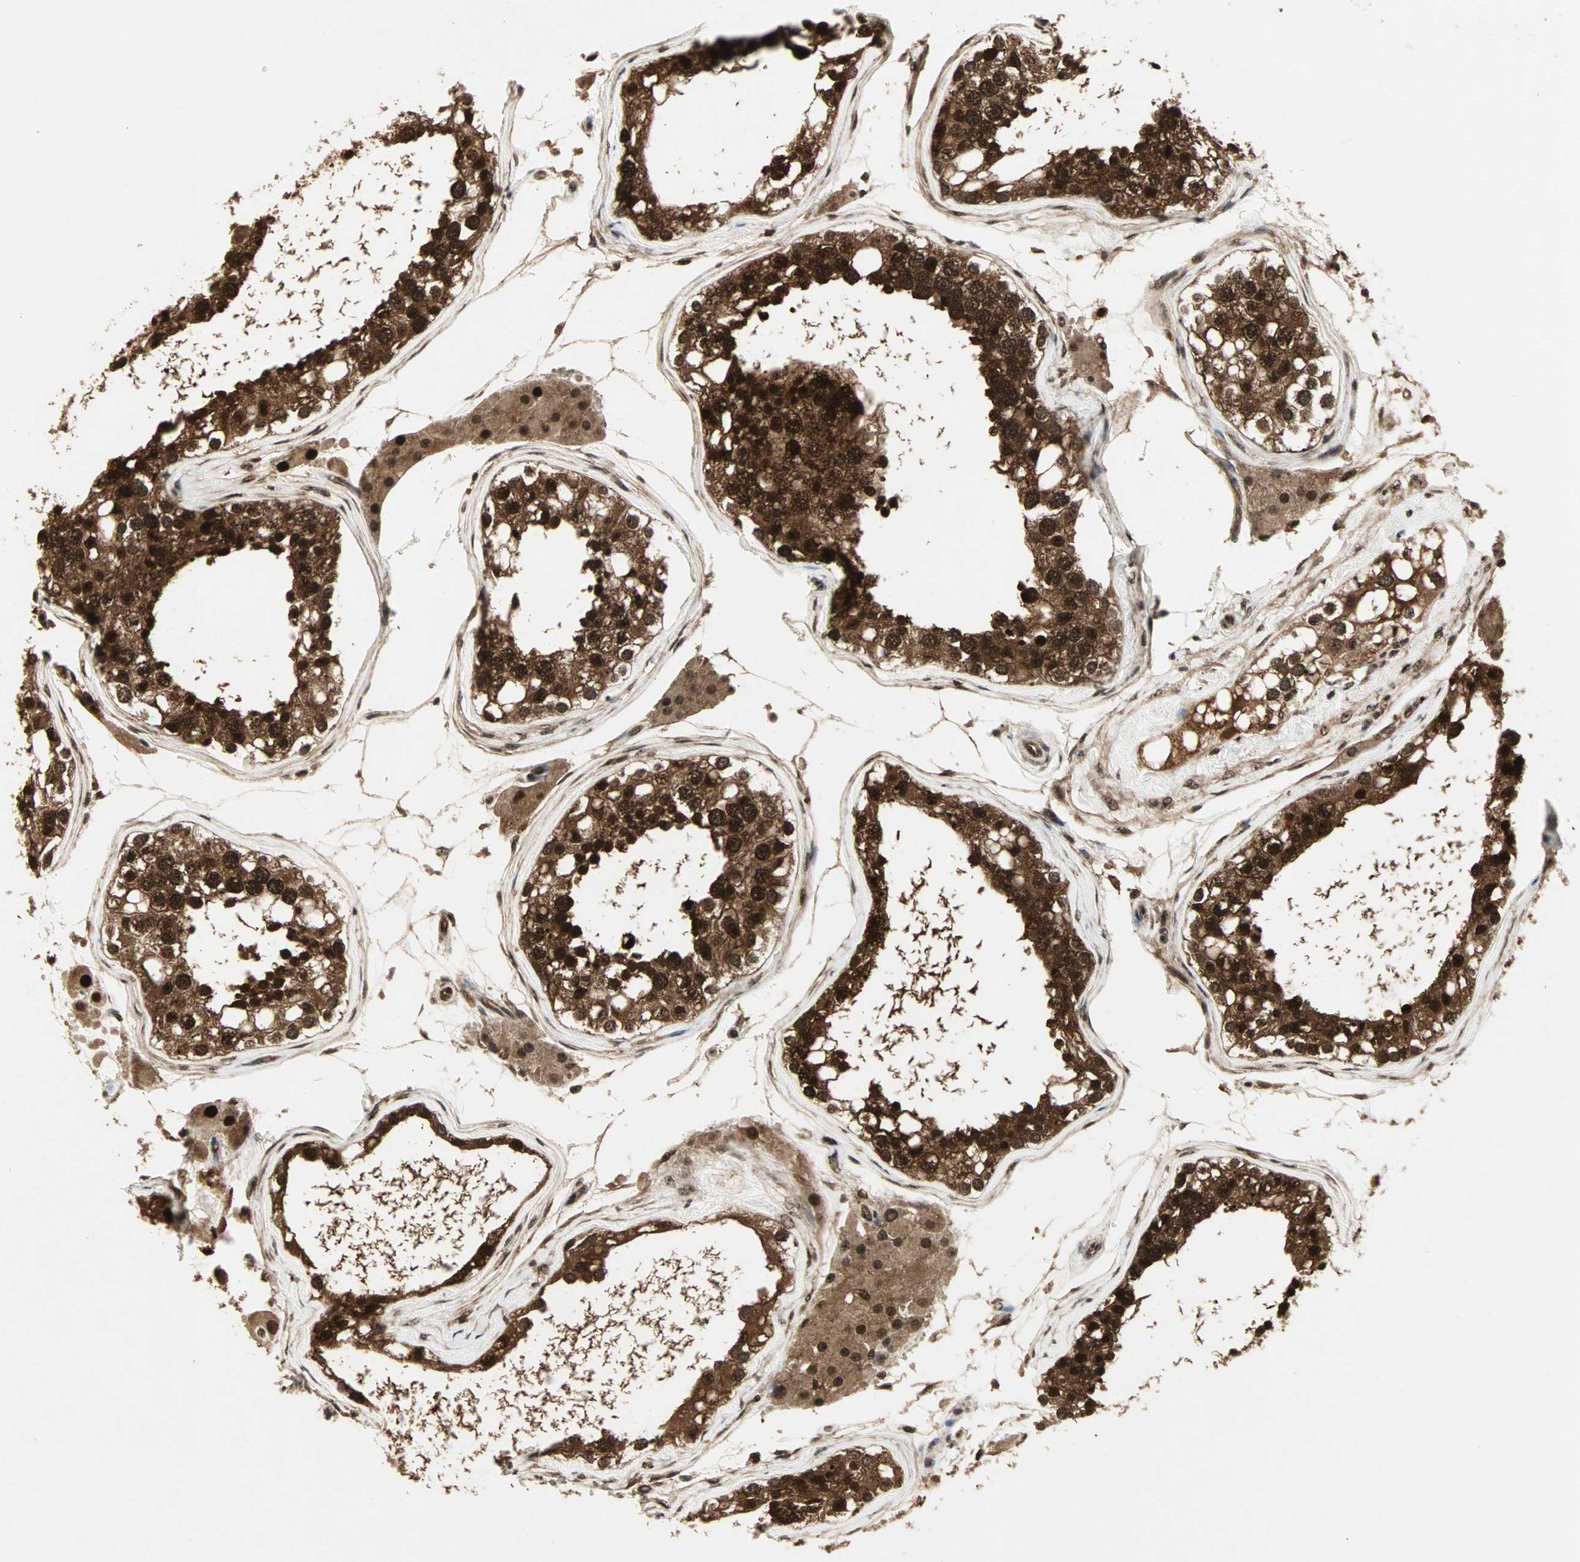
{"staining": {"intensity": "strong", "quantity": ">75%", "location": "cytoplasmic/membranous,nuclear"}, "tissue": "testis", "cell_type": "Cells in seminiferous ducts", "image_type": "normal", "snomed": [{"axis": "morphology", "description": "Normal tissue, NOS"}, {"axis": "topography", "description": "Testis"}], "caption": "Brown immunohistochemical staining in benign human testis reveals strong cytoplasmic/membranous,nuclear positivity in about >75% of cells in seminiferous ducts. The protein is stained brown, and the nuclei are stained in blue (DAB IHC with brightfield microscopy, high magnification).", "gene": "CSNK2B", "patient": {"sex": "male", "age": 68}}